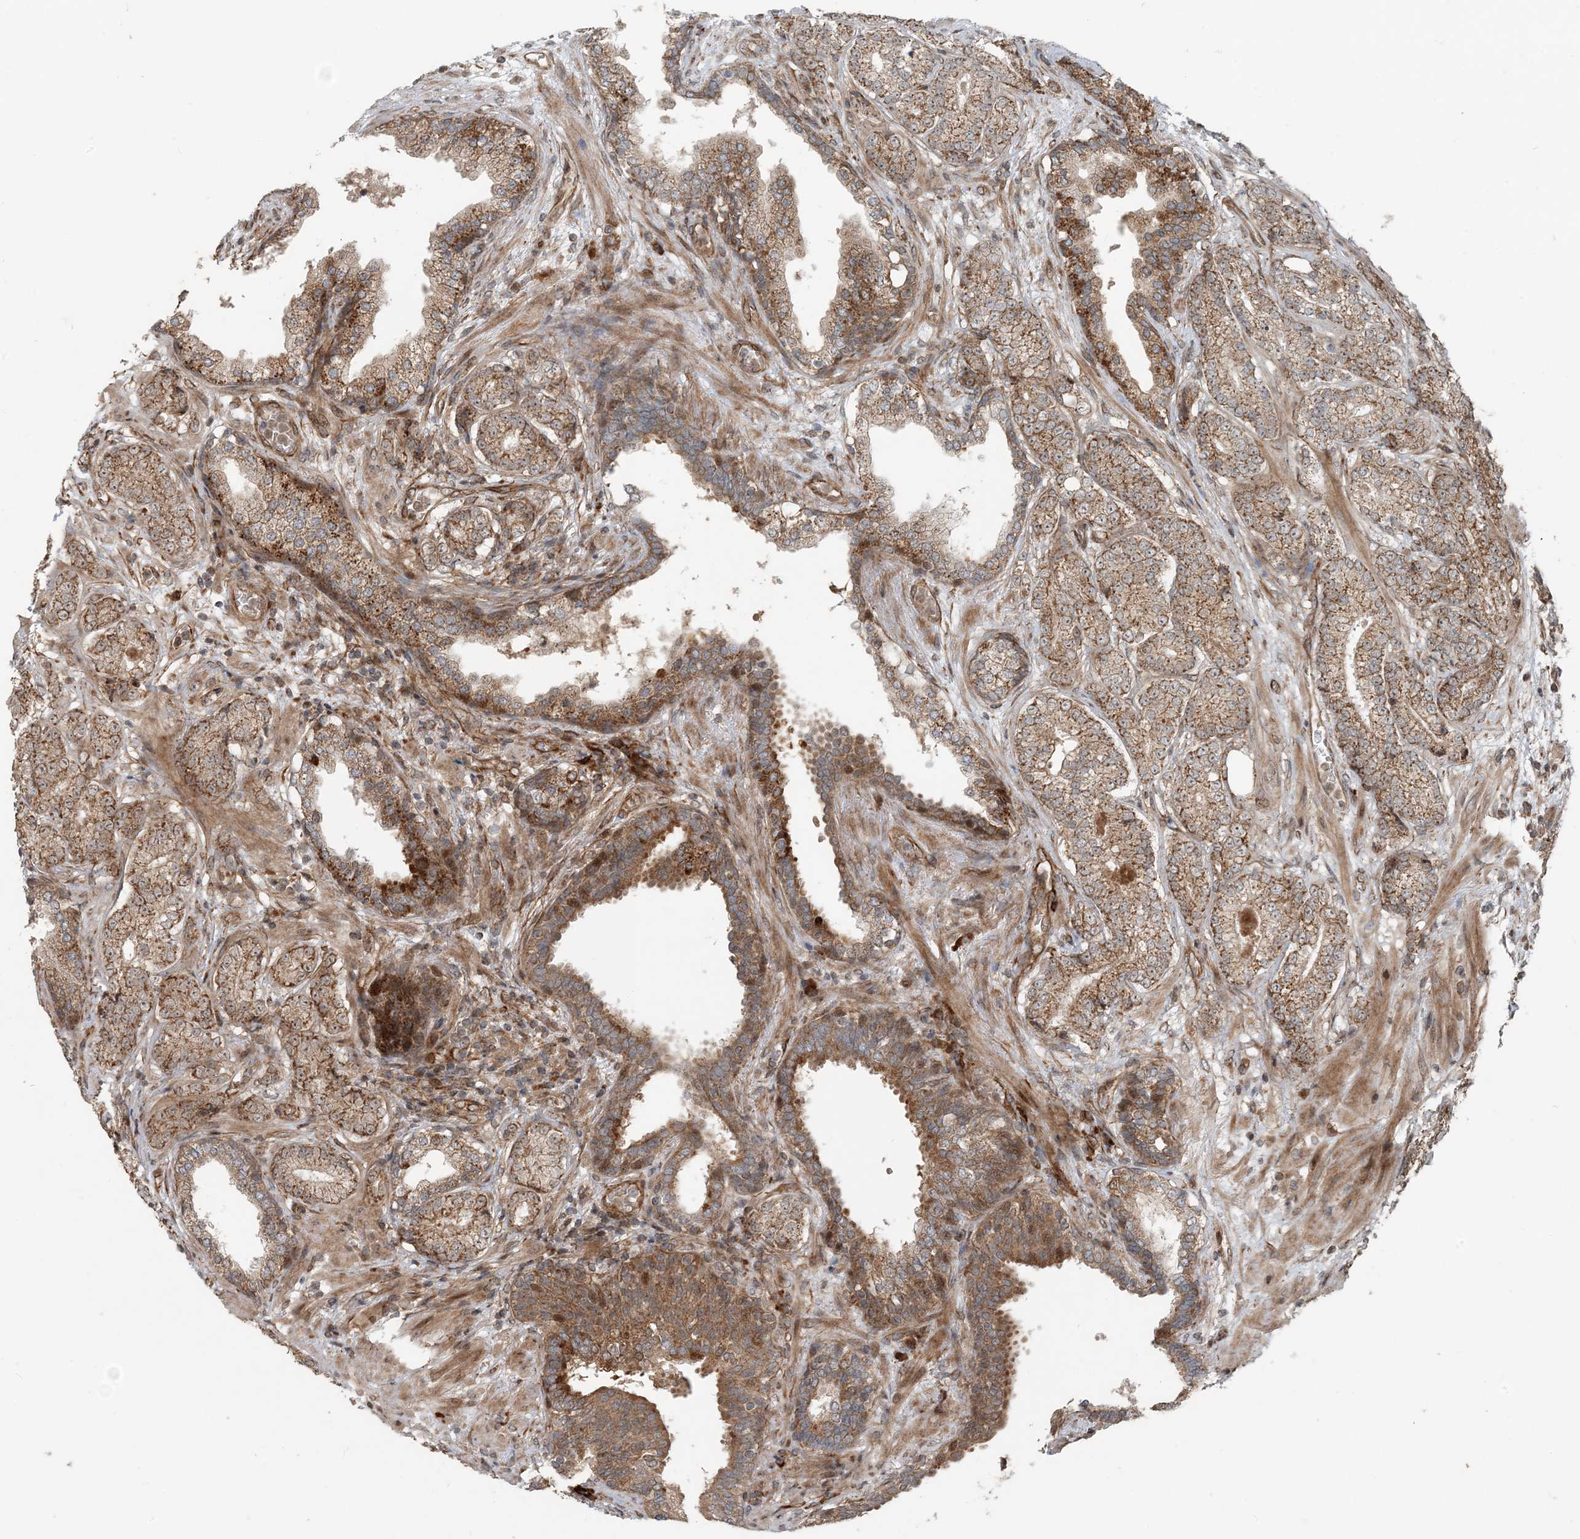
{"staining": {"intensity": "moderate", "quantity": ">75%", "location": "cytoplasmic/membranous"}, "tissue": "prostate cancer", "cell_type": "Tumor cells", "image_type": "cancer", "snomed": [{"axis": "morphology", "description": "Adenocarcinoma, High grade"}, {"axis": "topography", "description": "Prostate"}], "caption": "A histopathology image showing moderate cytoplasmic/membranous positivity in approximately >75% of tumor cells in prostate adenocarcinoma (high-grade), as visualized by brown immunohistochemical staining.", "gene": "EDEM2", "patient": {"sex": "male", "age": 61}}